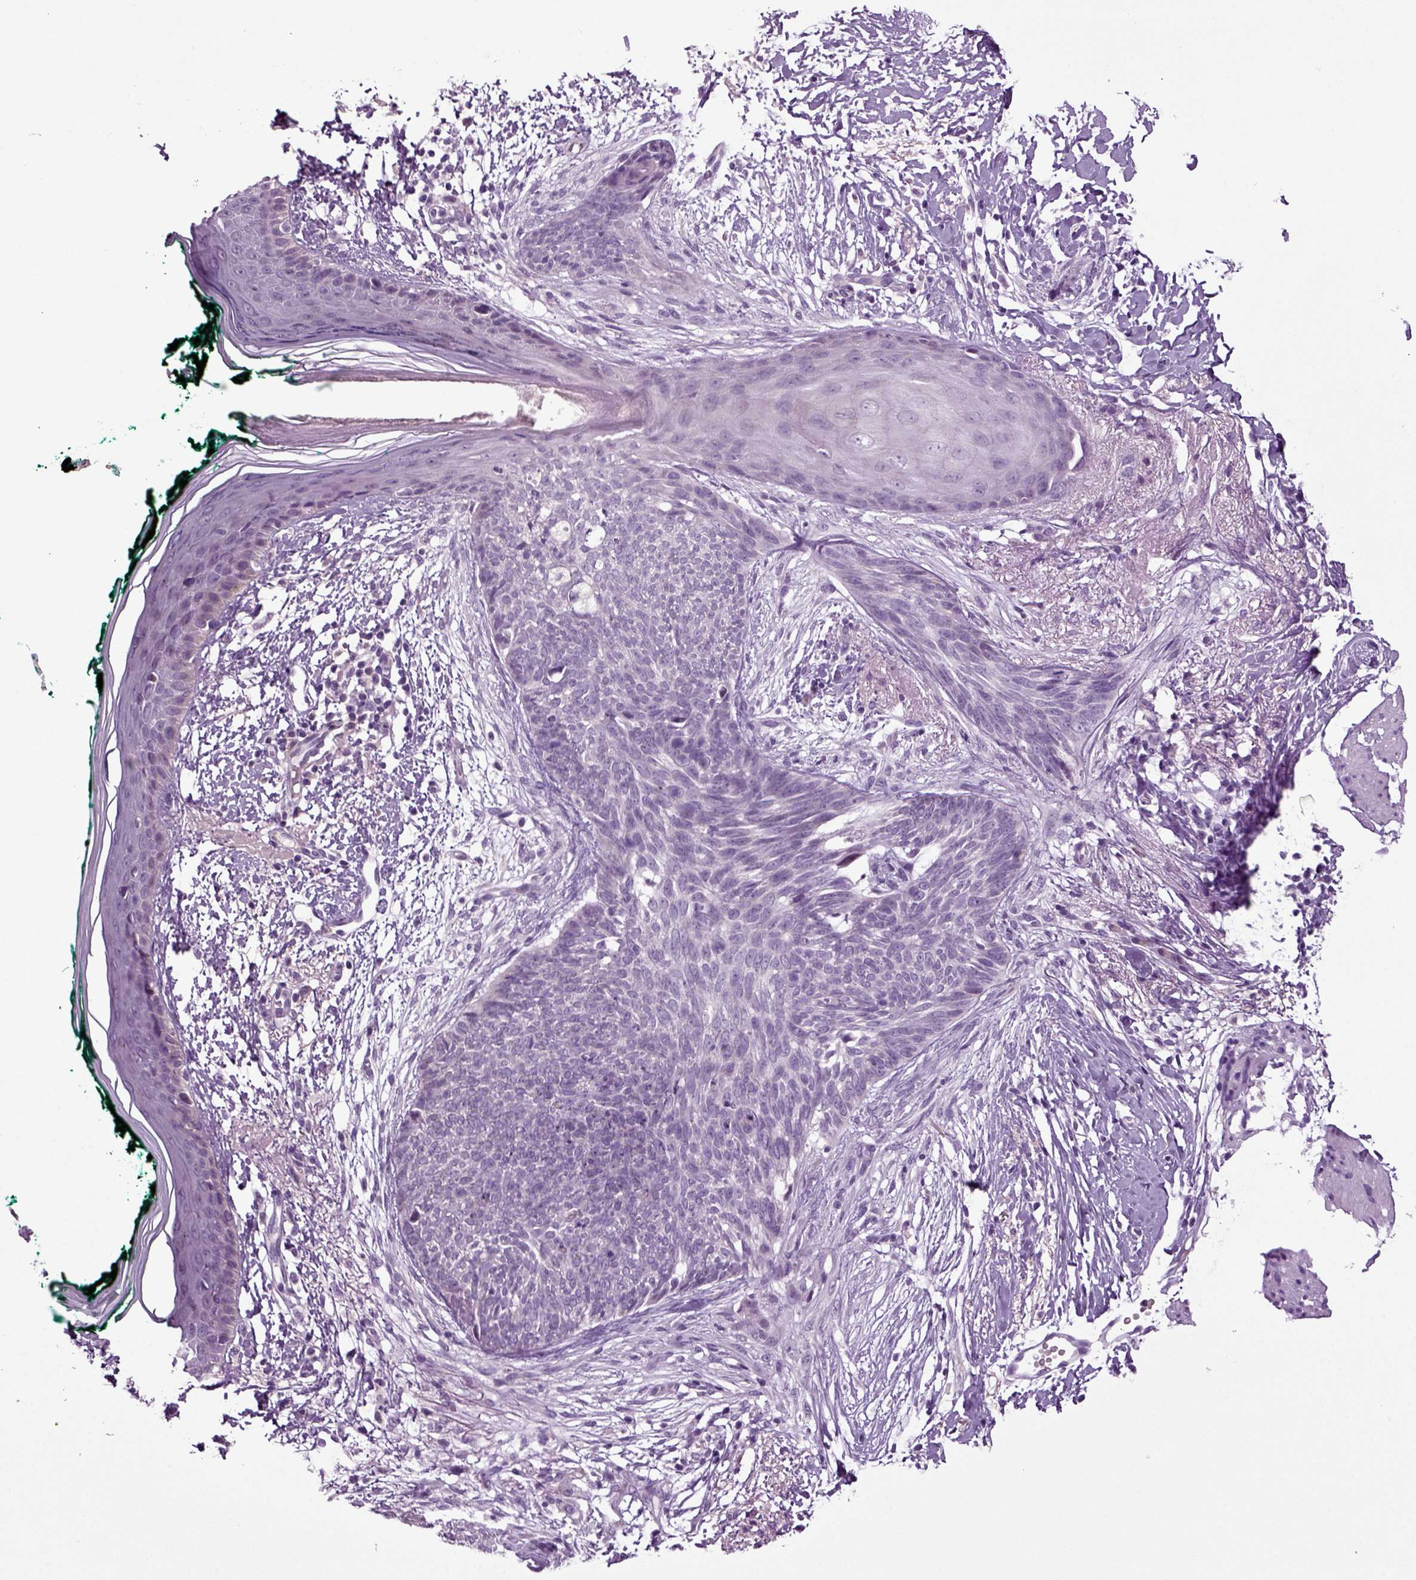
{"staining": {"intensity": "negative", "quantity": "none", "location": "none"}, "tissue": "skin cancer", "cell_type": "Tumor cells", "image_type": "cancer", "snomed": [{"axis": "morphology", "description": "Normal tissue, NOS"}, {"axis": "morphology", "description": "Basal cell carcinoma"}, {"axis": "topography", "description": "Skin"}], "caption": "IHC micrograph of basal cell carcinoma (skin) stained for a protein (brown), which demonstrates no staining in tumor cells. (DAB immunohistochemistry (IHC) with hematoxylin counter stain).", "gene": "FGF11", "patient": {"sex": "male", "age": 84}}